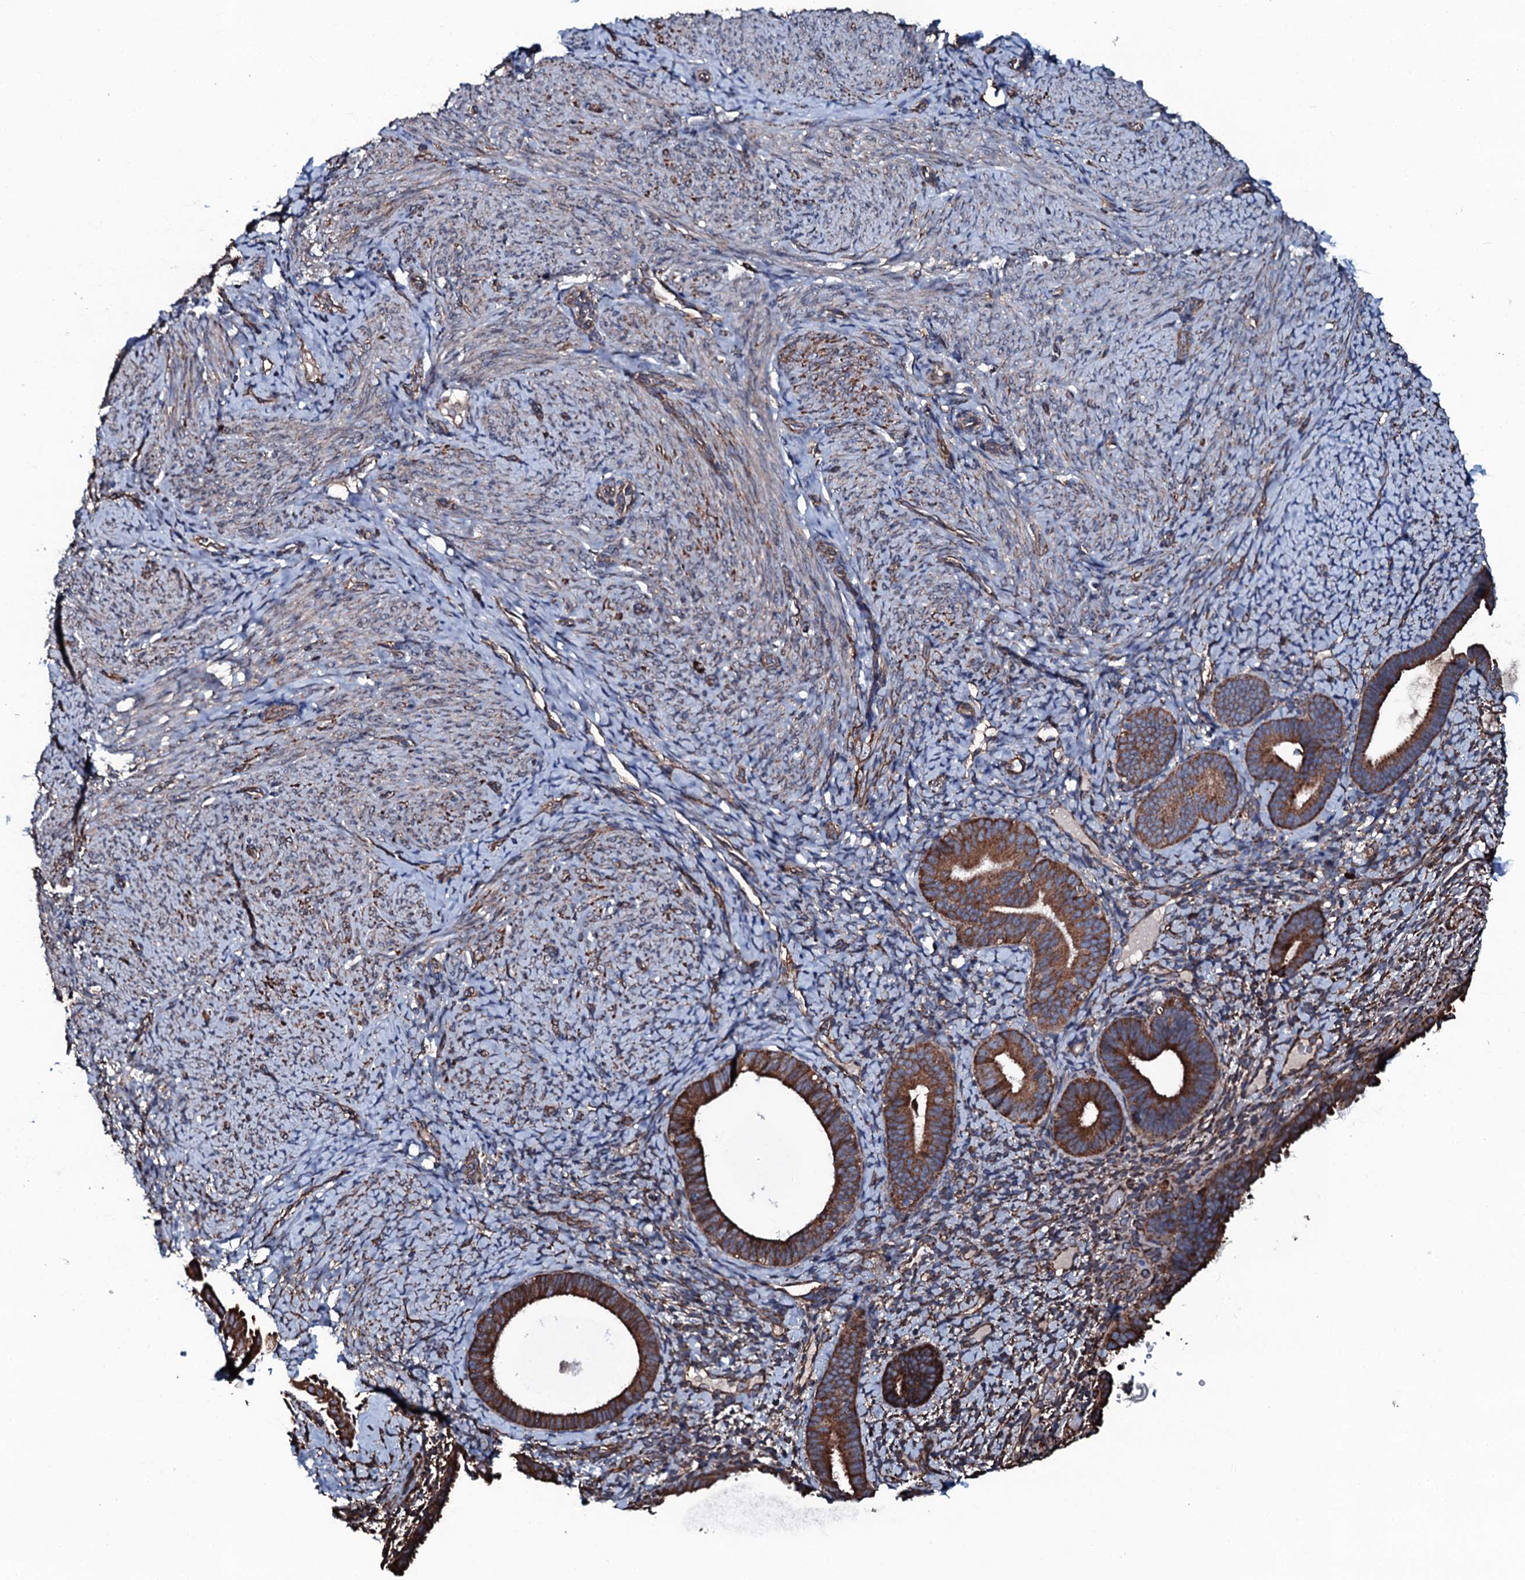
{"staining": {"intensity": "moderate", "quantity": "<25%", "location": "cytoplasmic/membranous"}, "tissue": "endometrium", "cell_type": "Cells in endometrial stroma", "image_type": "normal", "snomed": [{"axis": "morphology", "description": "Normal tissue, NOS"}, {"axis": "topography", "description": "Endometrium"}], "caption": "Endometrium stained with DAB (3,3'-diaminobenzidine) IHC displays low levels of moderate cytoplasmic/membranous staining in about <25% of cells in endometrial stroma. (Stains: DAB (3,3'-diaminobenzidine) in brown, nuclei in blue, Microscopy: brightfield microscopy at high magnification).", "gene": "RAB12", "patient": {"sex": "female", "age": 65}}